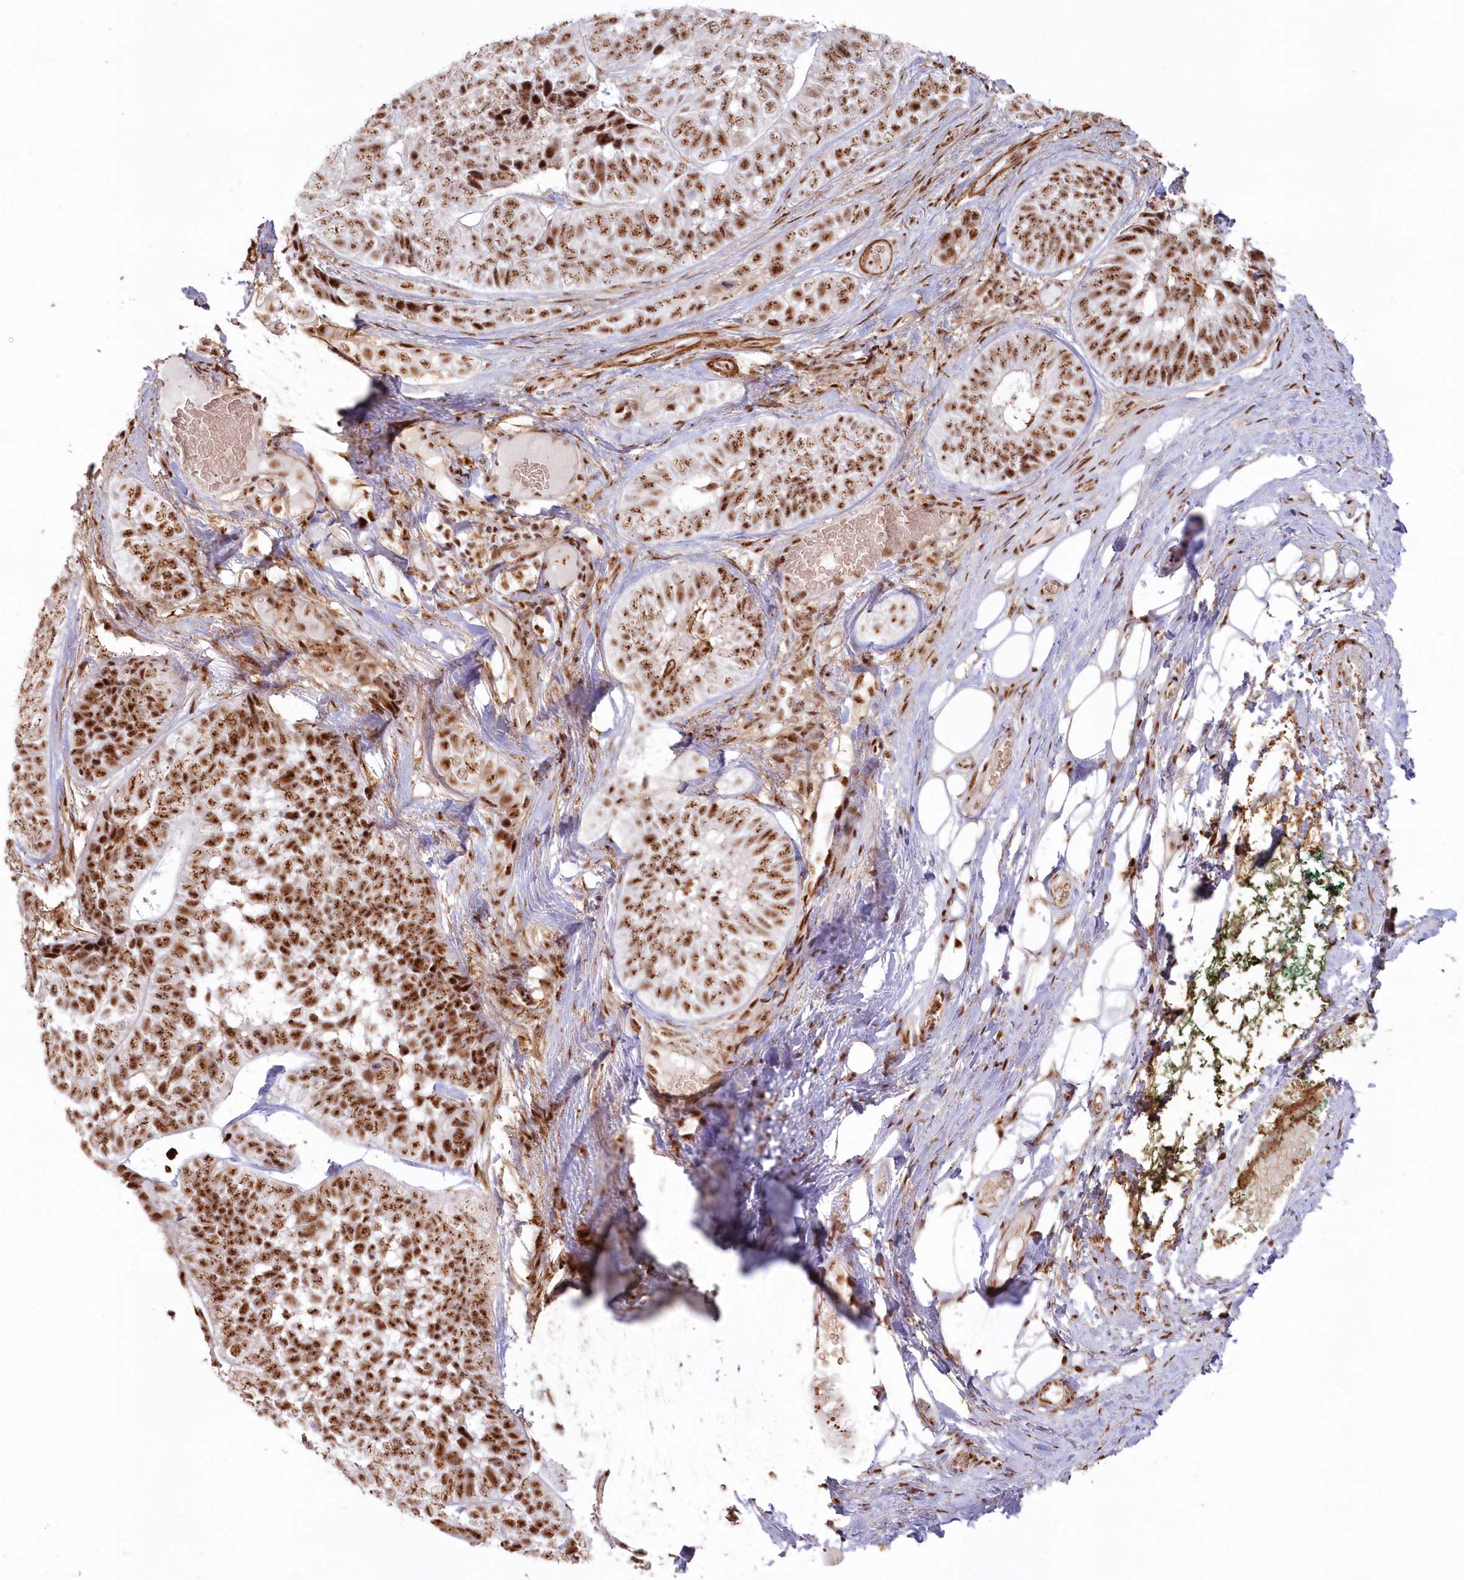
{"staining": {"intensity": "strong", "quantity": ">75%", "location": "nuclear"}, "tissue": "skin cancer", "cell_type": "Tumor cells", "image_type": "cancer", "snomed": [{"axis": "morphology", "description": "Basal cell carcinoma"}, {"axis": "topography", "description": "Skin"}], "caption": "Protein staining by immunohistochemistry (IHC) displays strong nuclear expression in about >75% of tumor cells in basal cell carcinoma (skin).", "gene": "DDX46", "patient": {"sex": "male", "age": 62}}